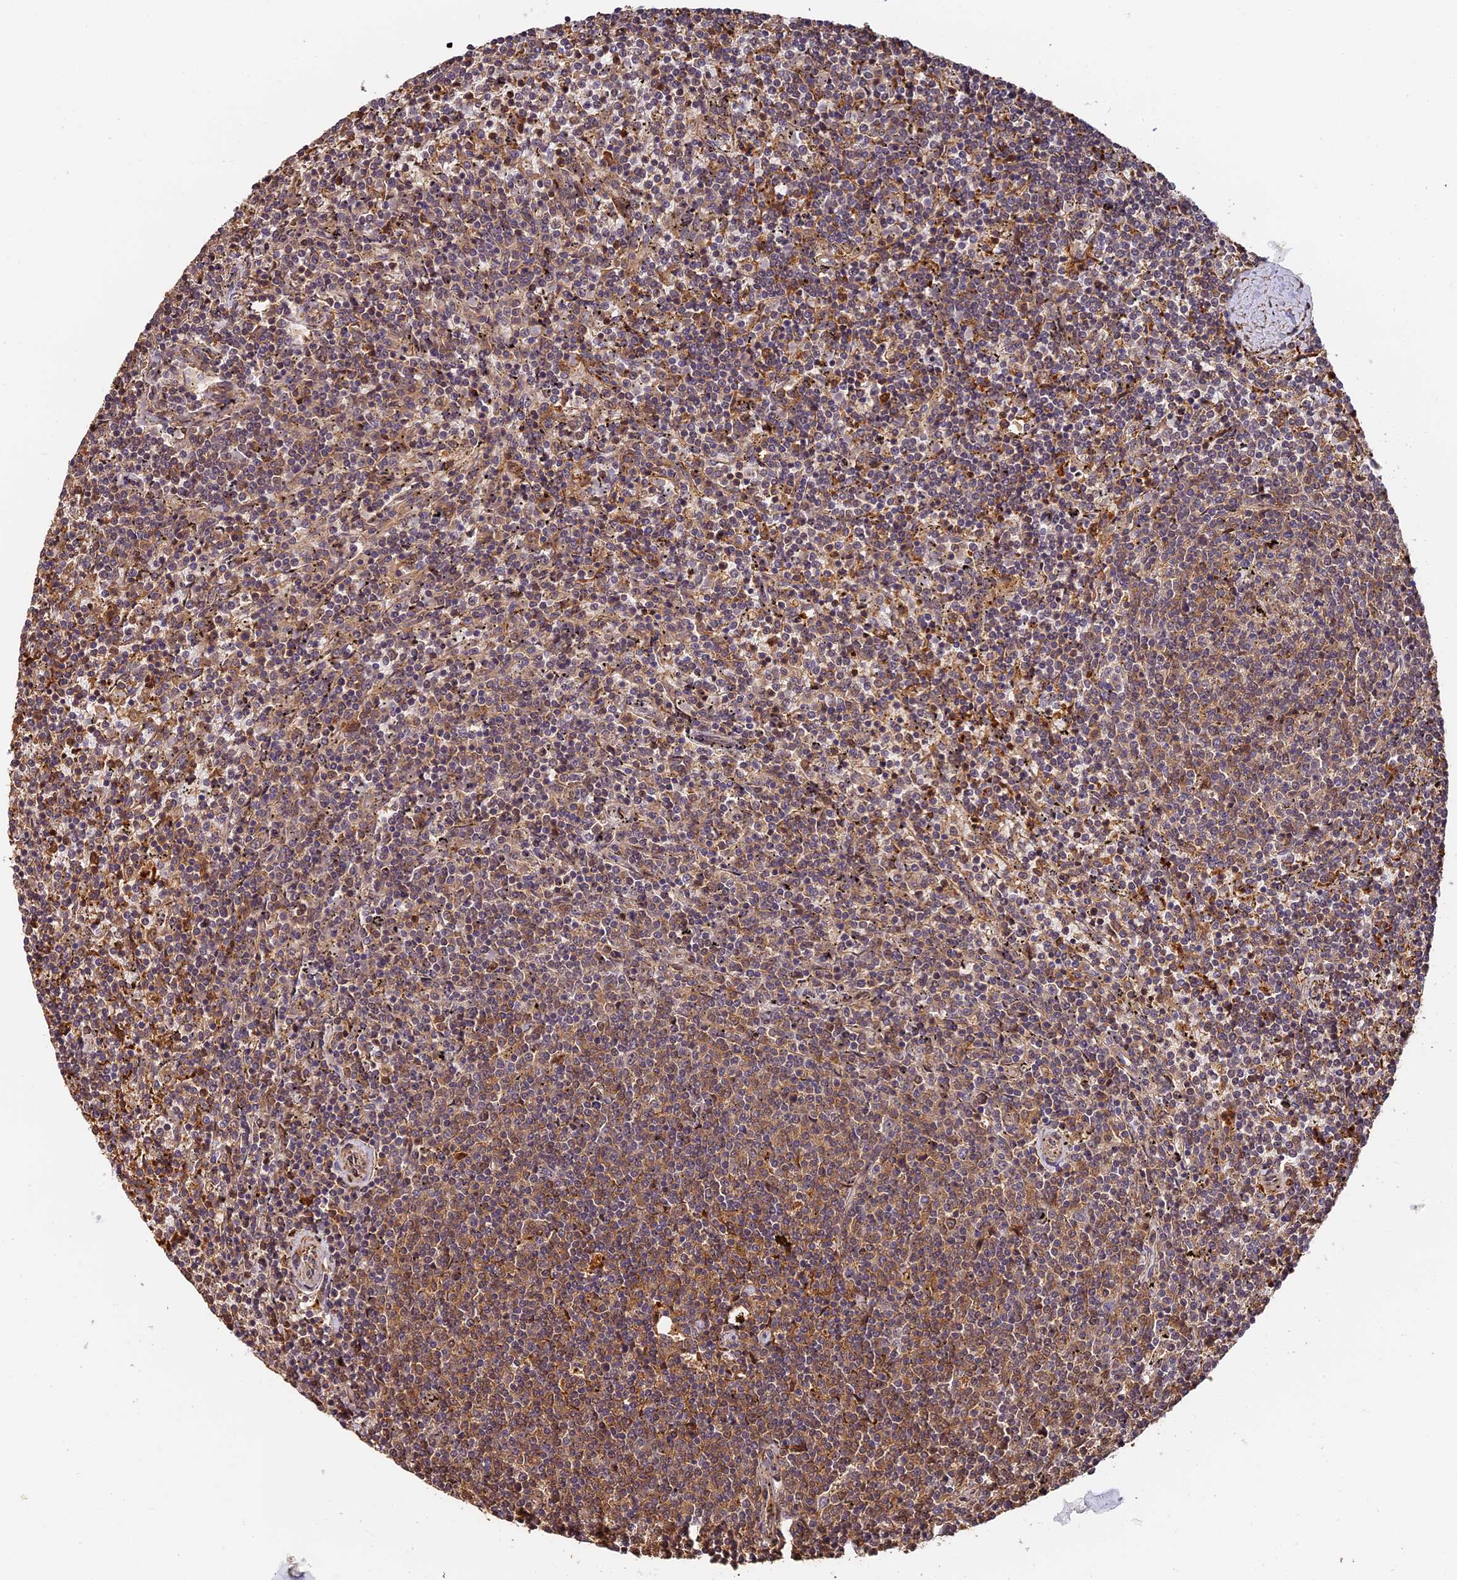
{"staining": {"intensity": "moderate", "quantity": "25%-75%", "location": "cytoplasmic/membranous"}, "tissue": "lymphoma", "cell_type": "Tumor cells", "image_type": "cancer", "snomed": [{"axis": "morphology", "description": "Malignant lymphoma, non-Hodgkin's type, Low grade"}, {"axis": "topography", "description": "Spleen"}], "caption": "Protein expression analysis of human low-grade malignant lymphoma, non-Hodgkin's type reveals moderate cytoplasmic/membranous staining in about 25%-75% of tumor cells.", "gene": "MMP15", "patient": {"sex": "female", "age": 50}}